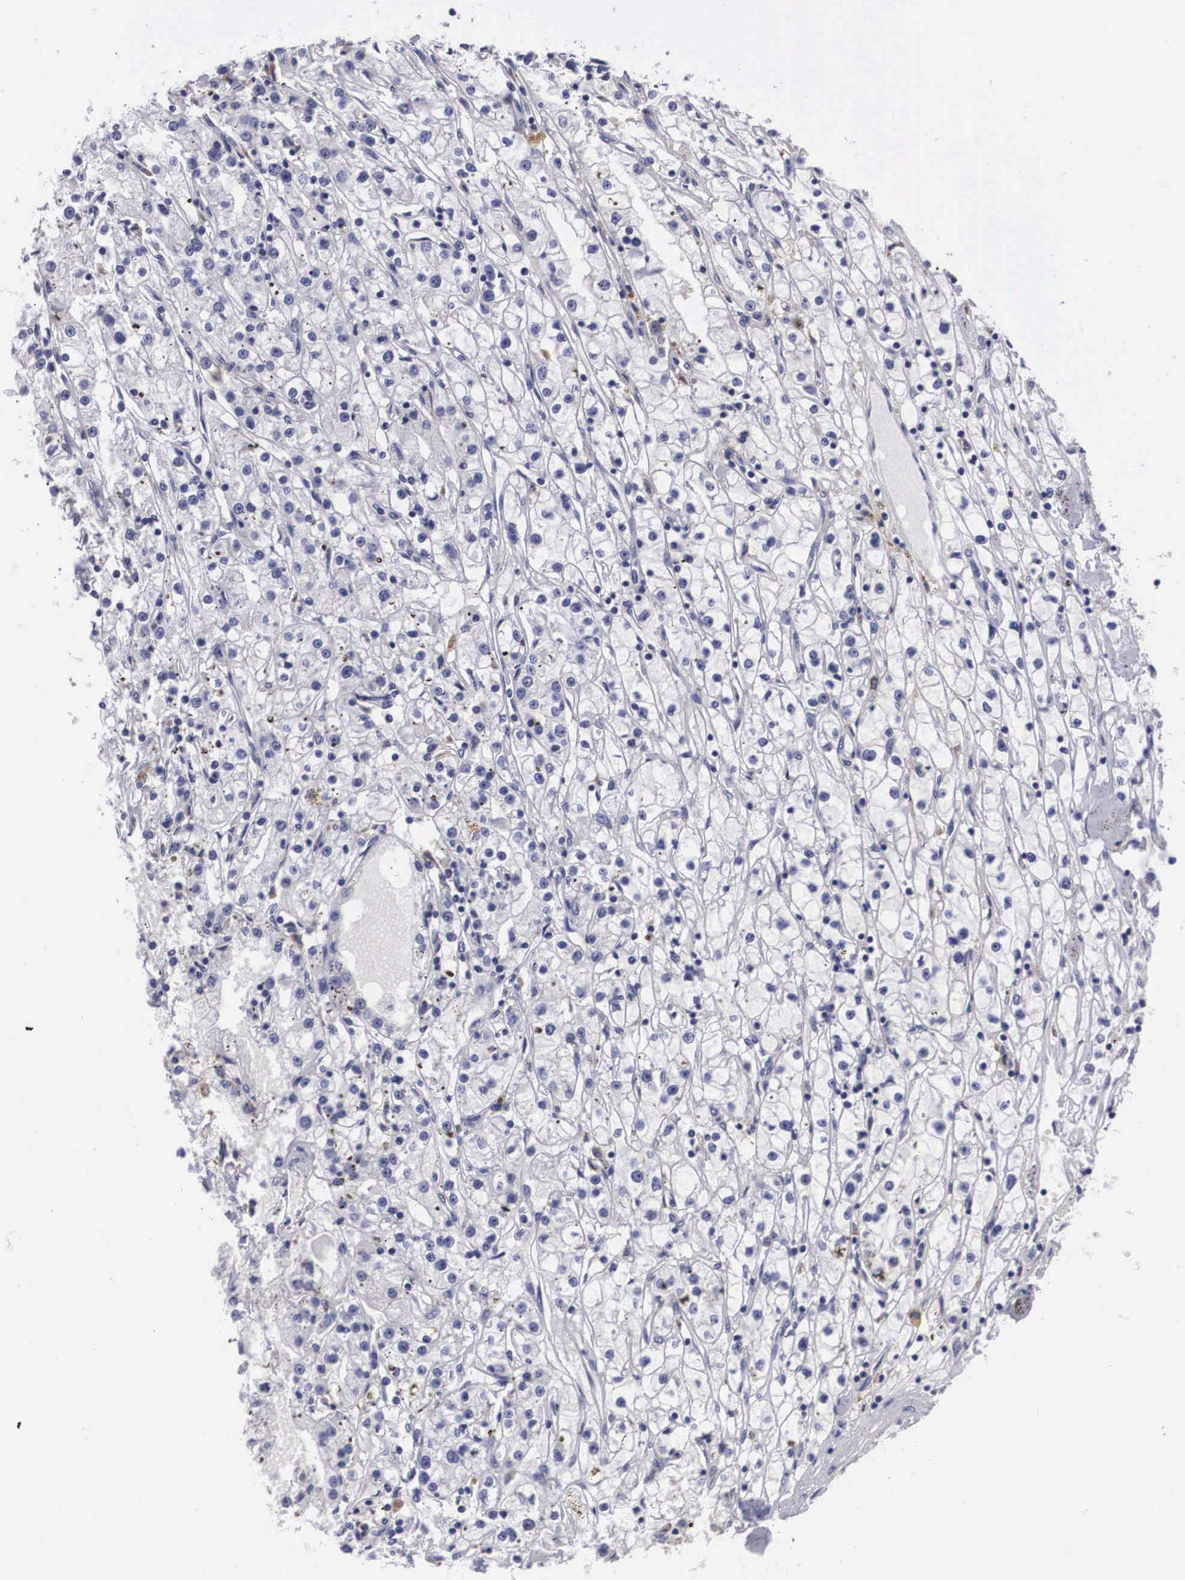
{"staining": {"intensity": "negative", "quantity": "none", "location": "none"}, "tissue": "renal cancer", "cell_type": "Tumor cells", "image_type": "cancer", "snomed": [{"axis": "morphology", "description": "Adenocarcinoma, NOS"}, {"axis": "topography", "description": "Kidney"}], "caption": "This is an immunohistochemistry (IHC) image of renal adenocarcinoma. There is no expression in tumor cells.", "gene": "CRELD2", "patient": {"sex": "male", "age": 56}}